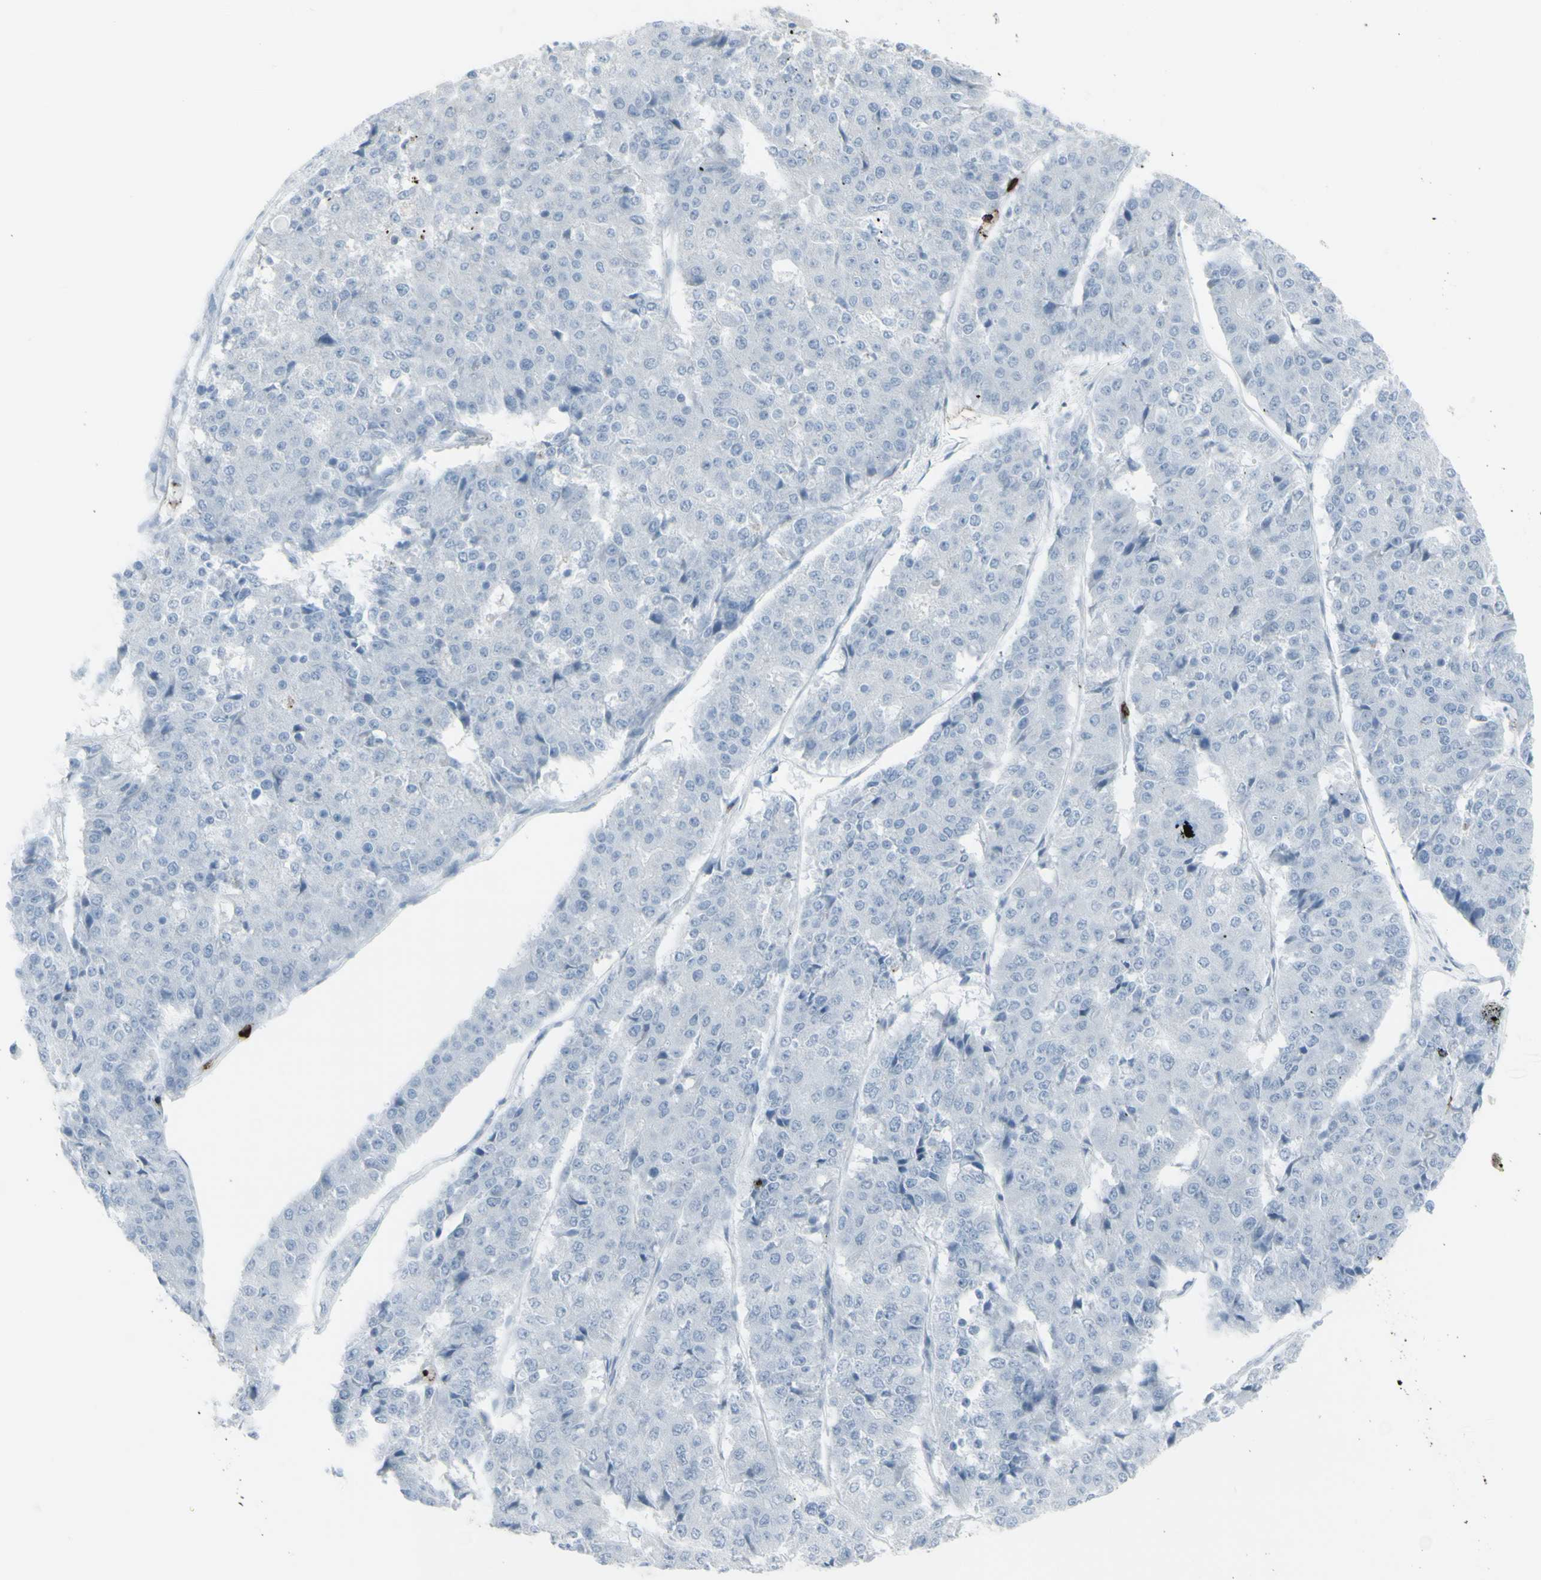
{"staining": {"intensity": "negative", "quantity": "none", "location": "none"}, "tissue": "pancreatic cancer", "cell_type": "Tumor cells", "image_type": "cancer", "snomed": [{"axis": "morphology", "description": "Adenocarcinoma, NOS"}, {"axis": "topography", "description": "Pancreas"}], "caption": "Tumor cells are negative for protein expression in human adenocarcinoma (pancreatic). Brightfield microscopy of IHC stained with DAB (brown) and hematoxylin (blue), captured at high magnification.", "gene": "CD247", "patient": {"sex": "male", "age": 50}}